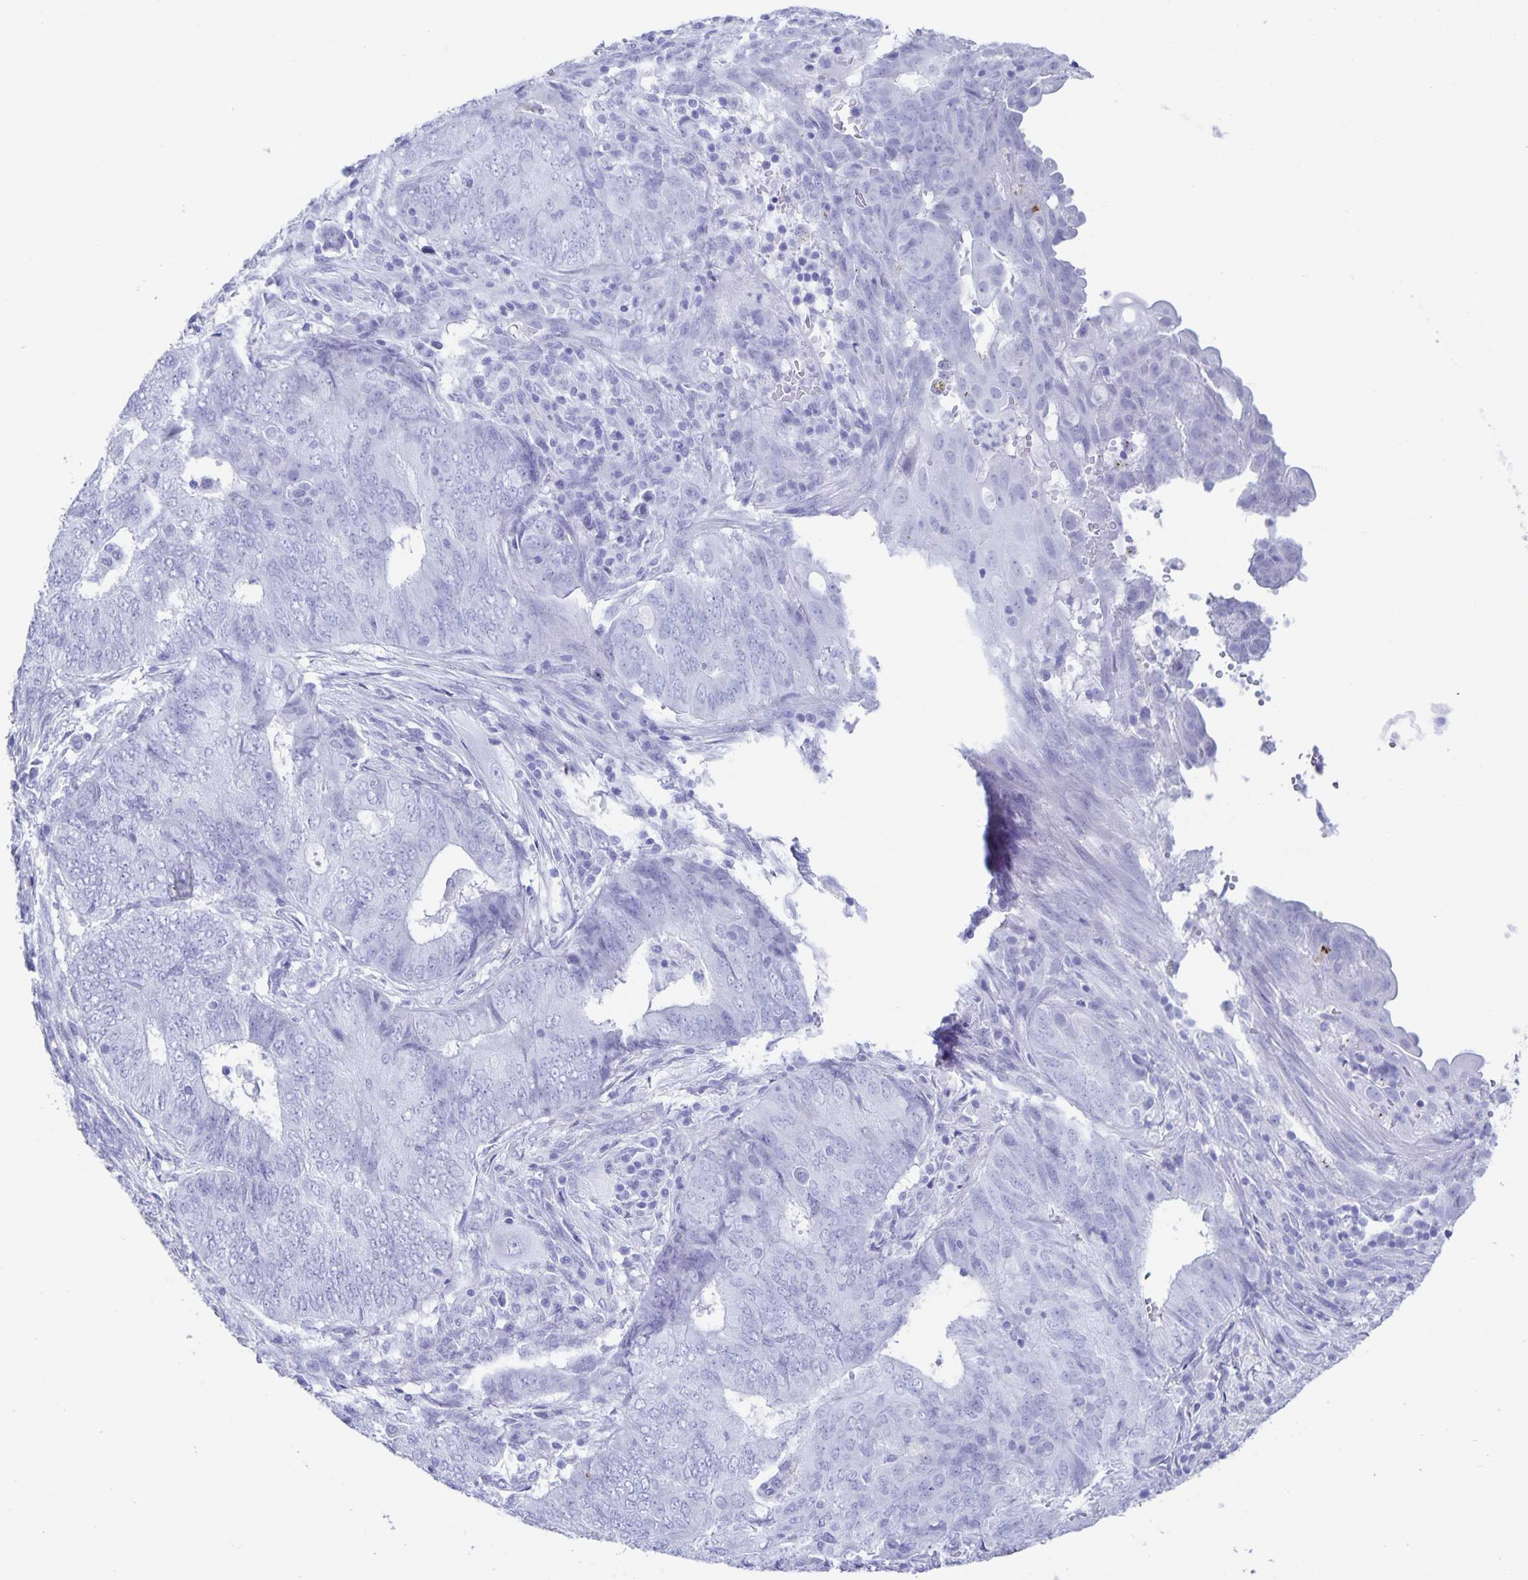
{"staining": {"intensity": "negative", "quantity": "none", "location": "none"}, "tissue": "endometrial cancer", "cell_type": "Tumor cells", "image_type": "cancer", "snomed": [{"axis": "morphology", "description": "Adenocarcinoma, NOS"}, {"axis": "topography", "description": "Endometrium"}], "caption": "Tumor cells are negative for protein expression in human adenocarcinoma (endometrial). Brightfield microscopy of IHC stained with DAB (brown) and hematoxylin (blue), captured at high magnification.", "gene": "AQP4", "patient": {"sex": "female", "age": 62}}